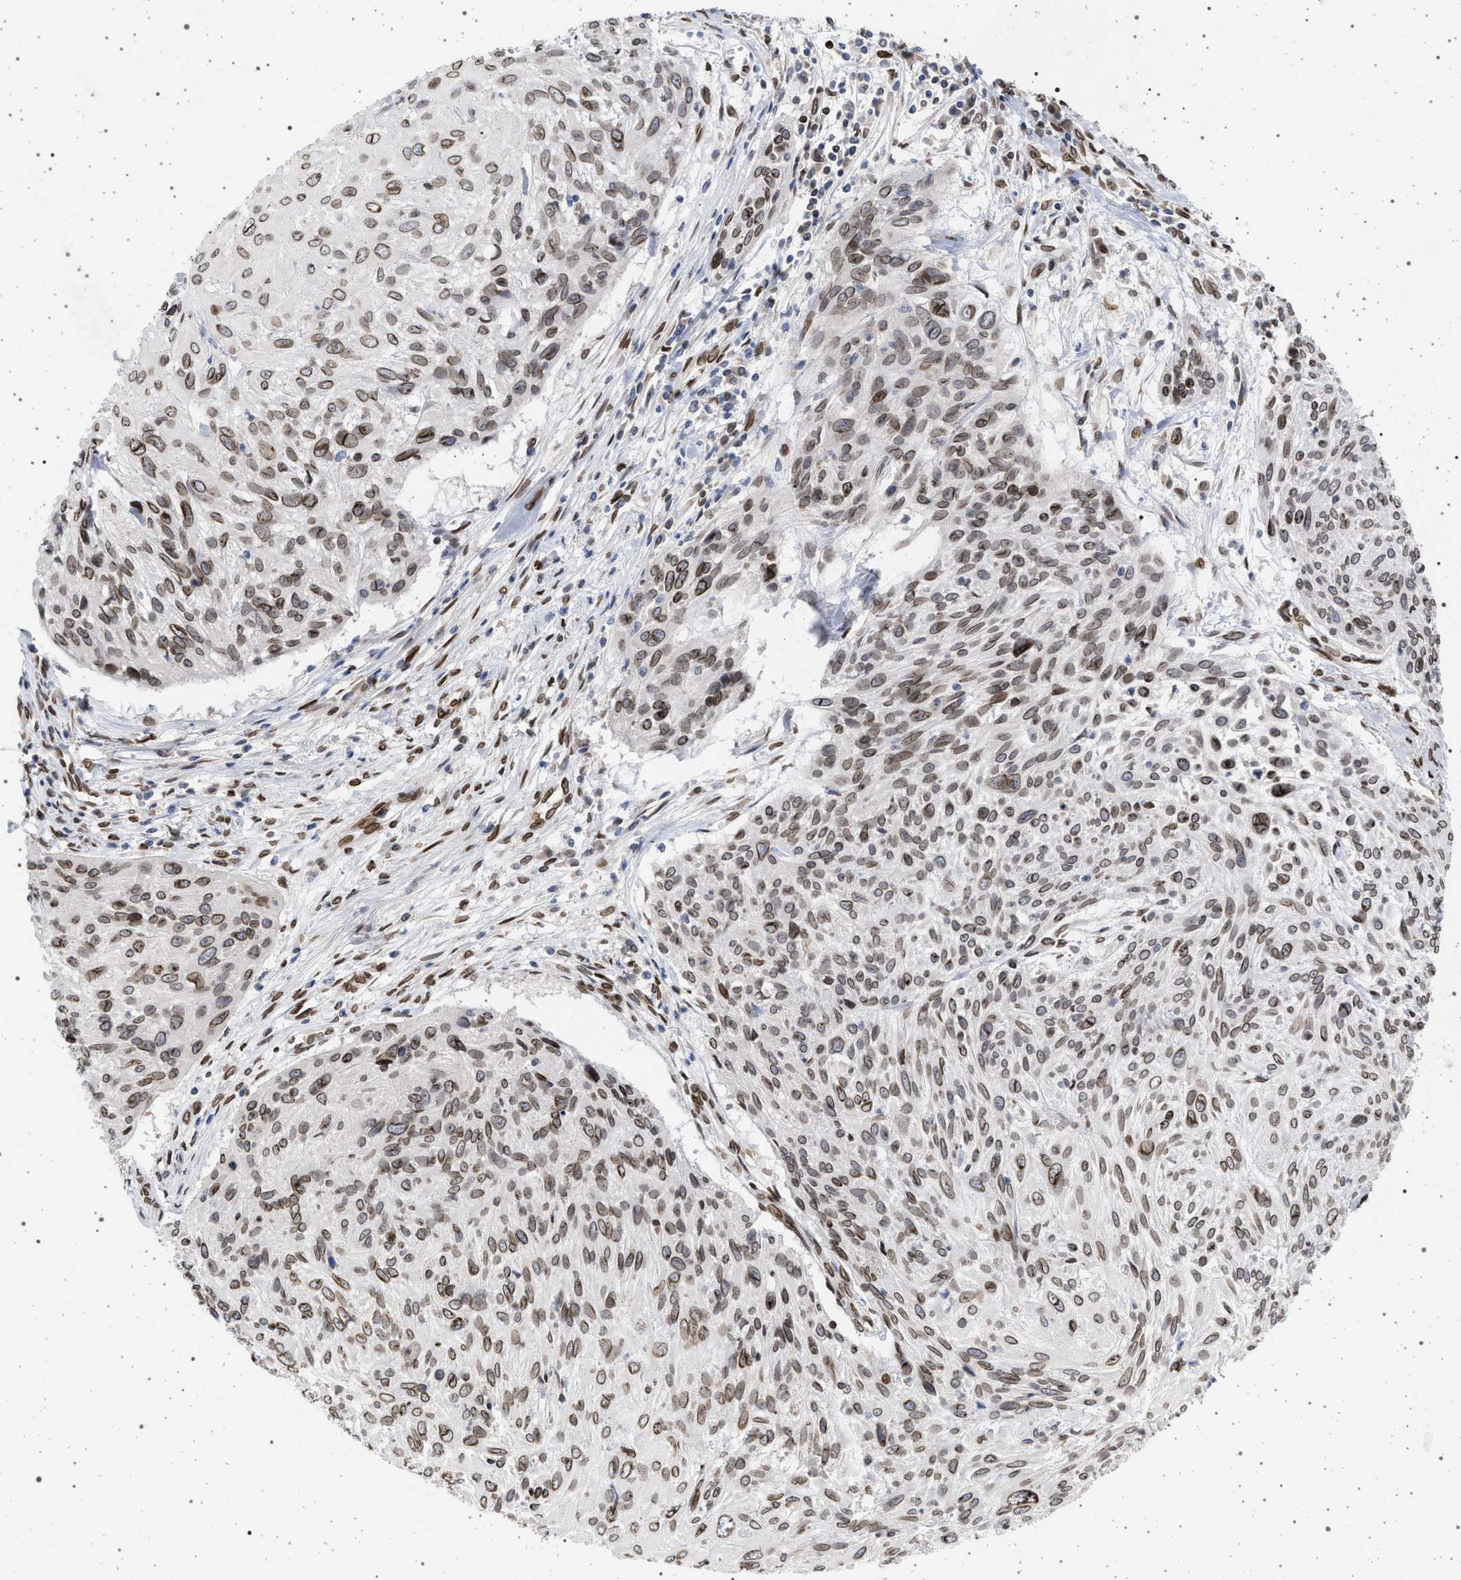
{"staining": {"intensity": "moderate", "quantity": ">75%", "location": "cytoplasmic/membranous,nuclear"}, "tissue": "cervical cancer", "cell_type": "Tumor cells", "image_type": "cancer", "snomed": [{"axis": "morphology", "description": "Squamous cell carcinoma, NOS"}, {"axis": "topography", "description": "Cervix"}], "caption": "A brown stain labels moderate cytoplasmic/membranous and nuclear positivity of a protein in human squamous cell carcinoma (cervical) tumor cells.", "gene": "ING2", "patient": {"sex": "female", "age": 51}}